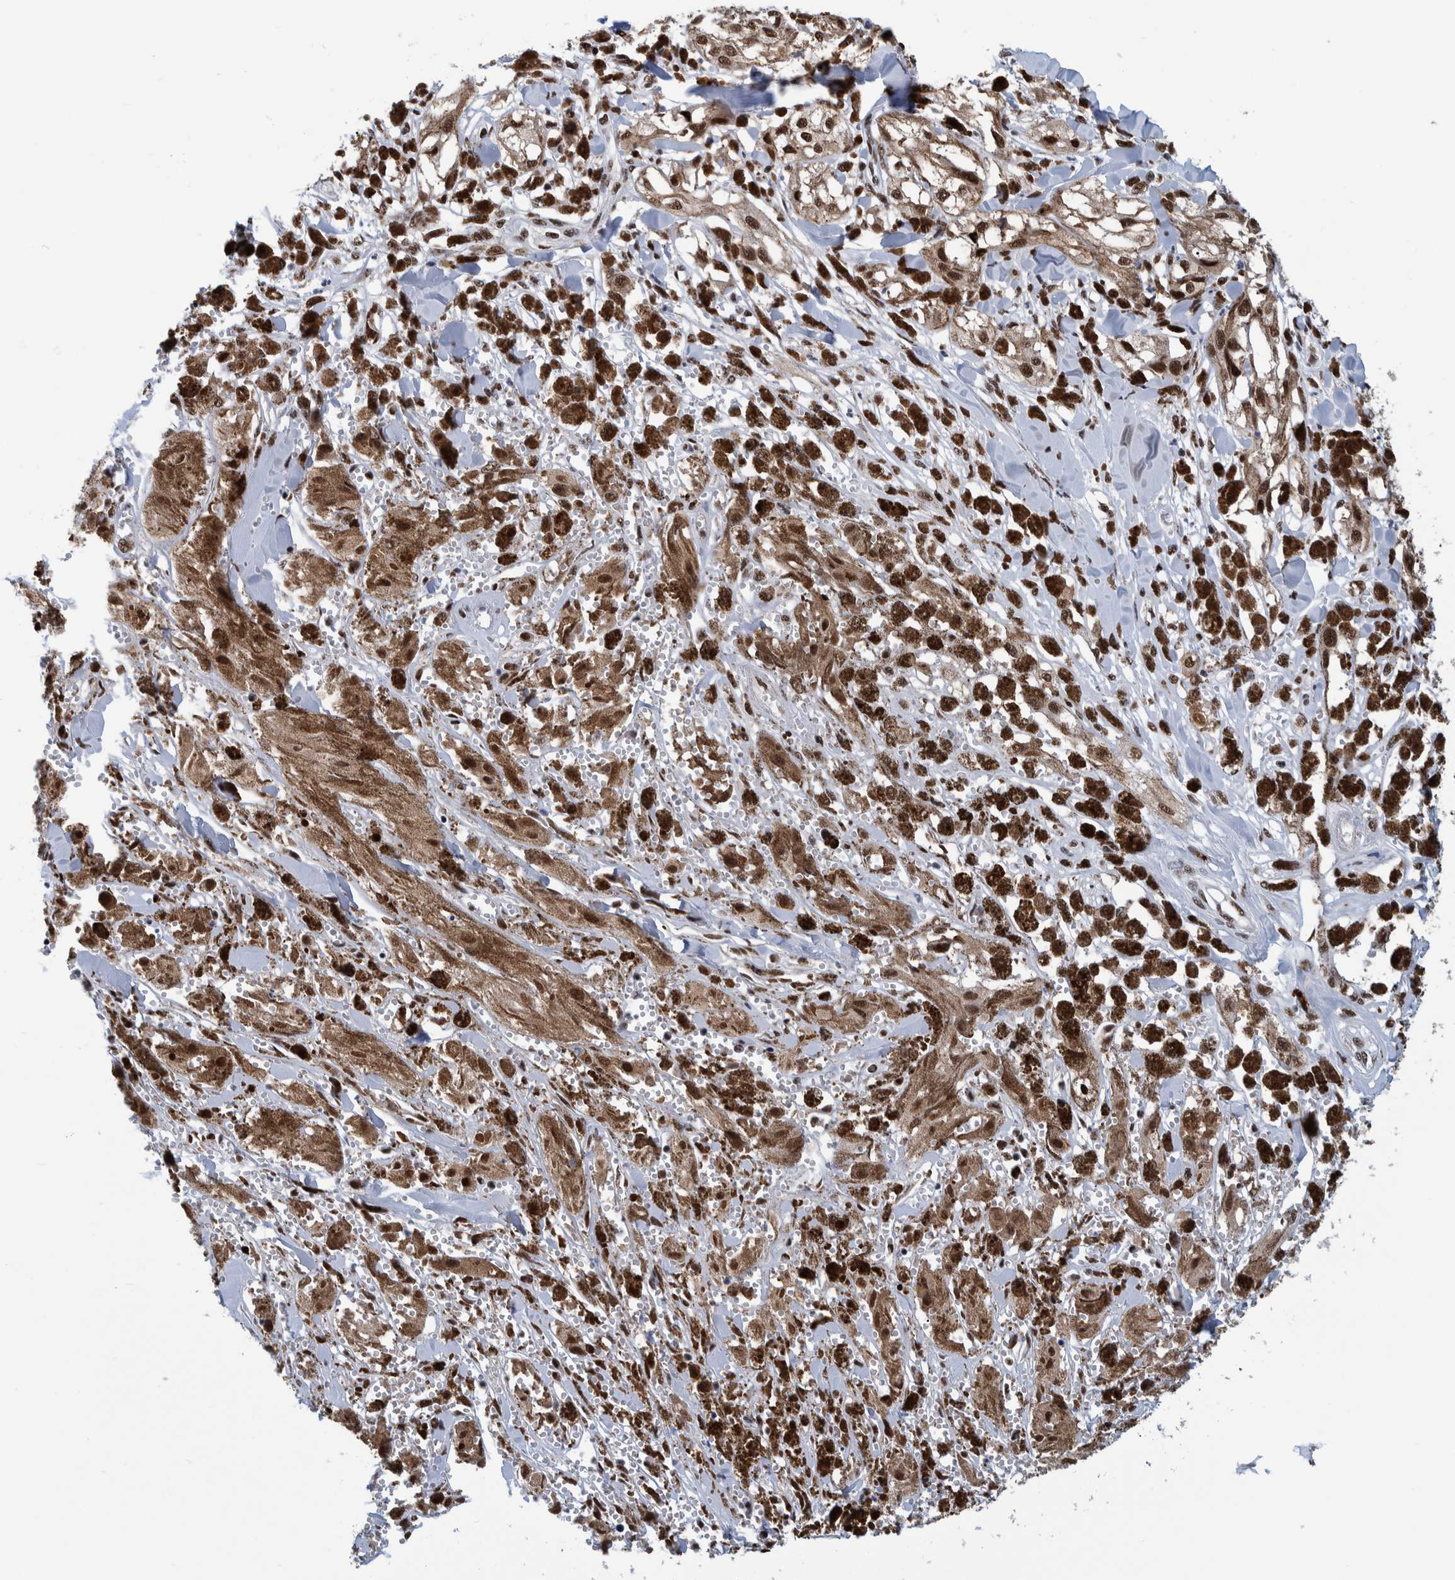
{"staining": {"intensity": "moderate", "quantity": ">75%", "location": "nuclear"}, "tissue": "melanoma", "cell_type": "Tumor cells", "image_type": "cancer", "snomed": [{"axis": "morphology", "description": "Malignant melanoma, NOS"}, {"axis": "topography", "description": "Skin"}], "caption": "Protein expression analysis of human melanoma reveals moderate nuclear staining in about >75% of tumor cells.", "gene": "EFTUD2", "patient": {"sex": "male", "age": 88}}